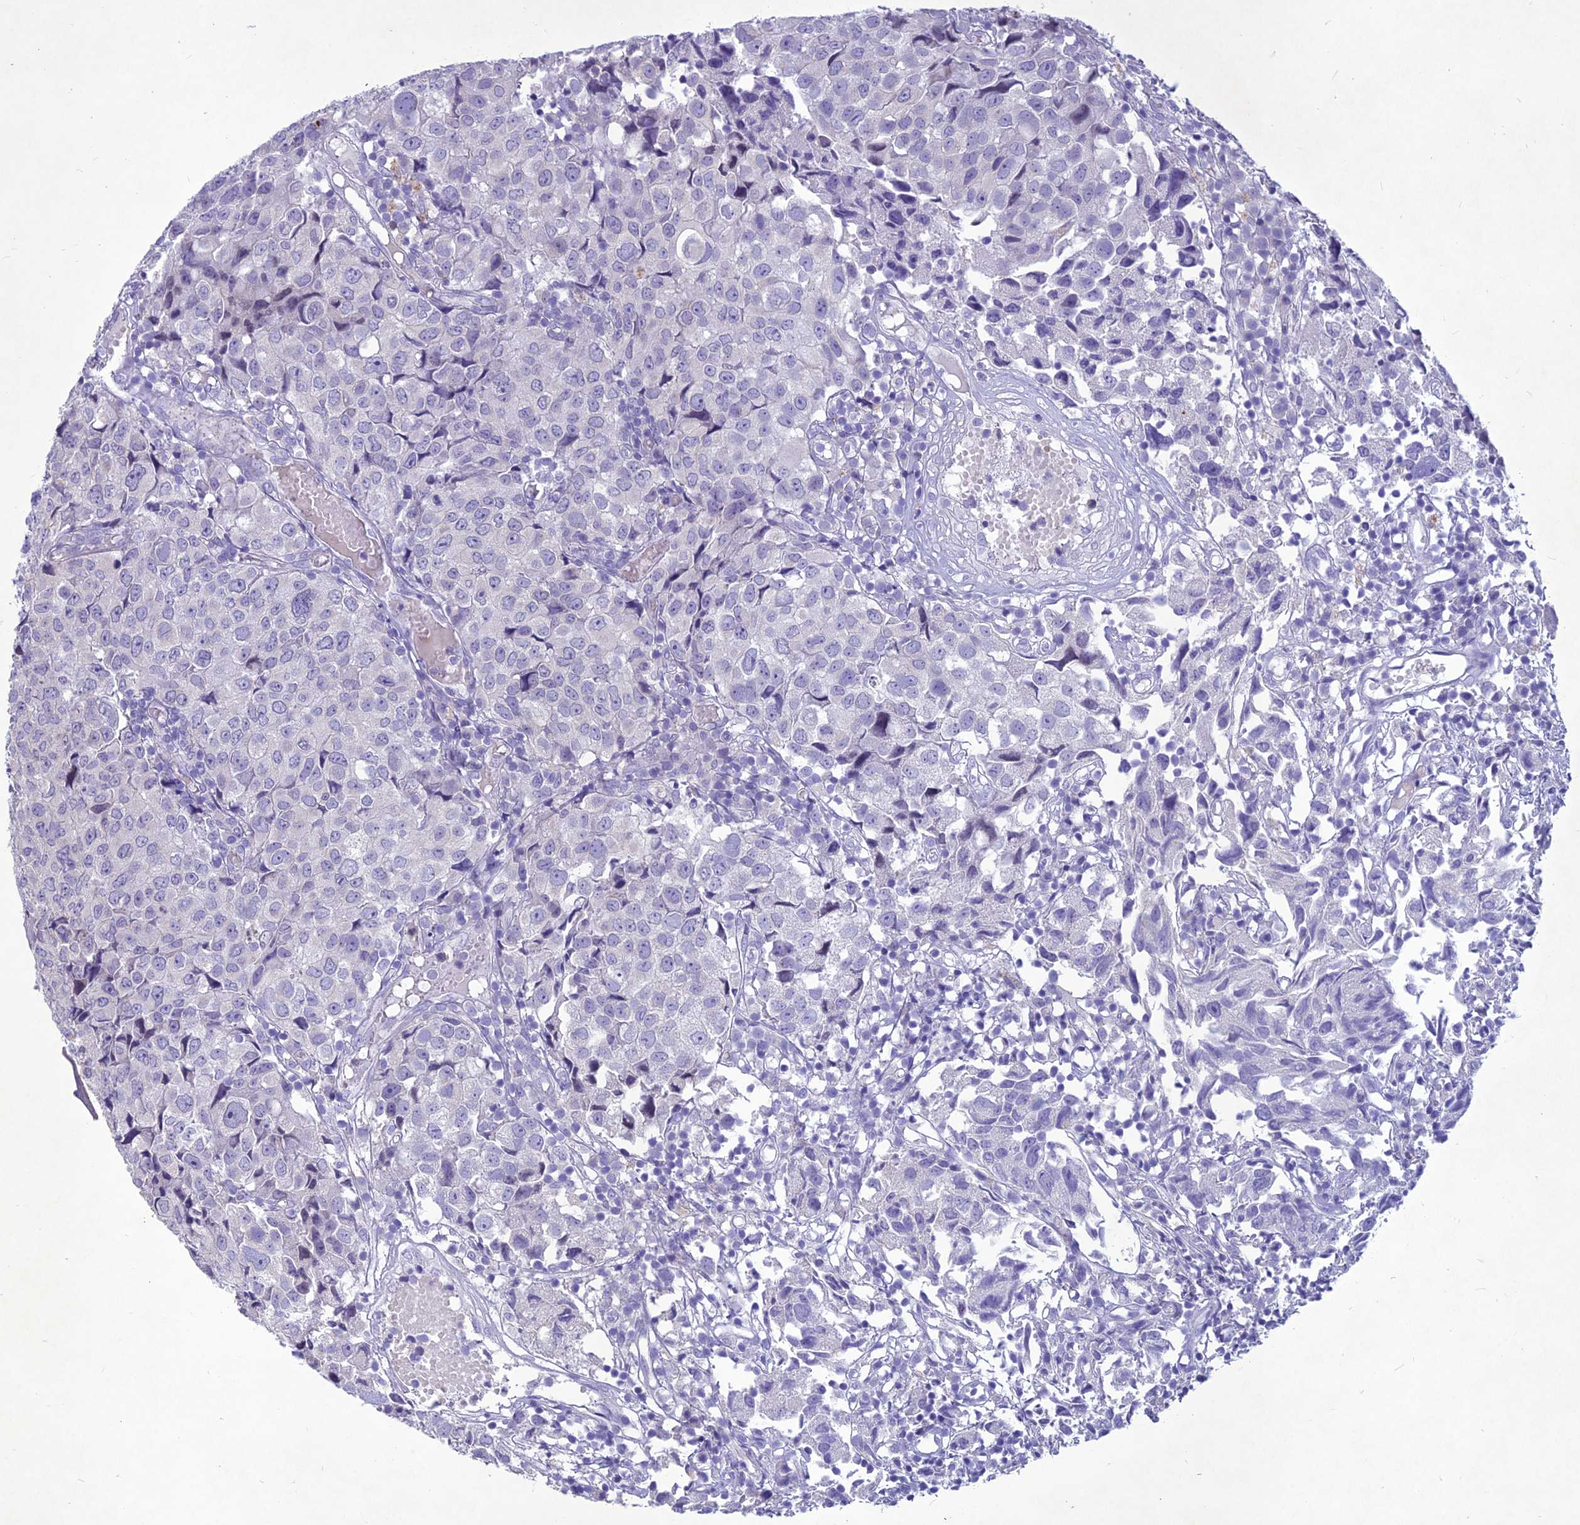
{"staining": {"intensity": "negative", "quantity": "none", "location": "none"}, "tissue": "urothelial cancer", "cell_type": "Tumor cells", "image_type": "cancer", "snomed": [{"axis": "morphology", "description": "Urothelial carcinoma, High grade"}, {"axis": "topography", "description": "Urinary bladder"}], "caption": "Tumor cells show no significant protein staining in urothelial cancer.", "gene": "IFT172", "patient": {"sex": "female", "age": 75}}